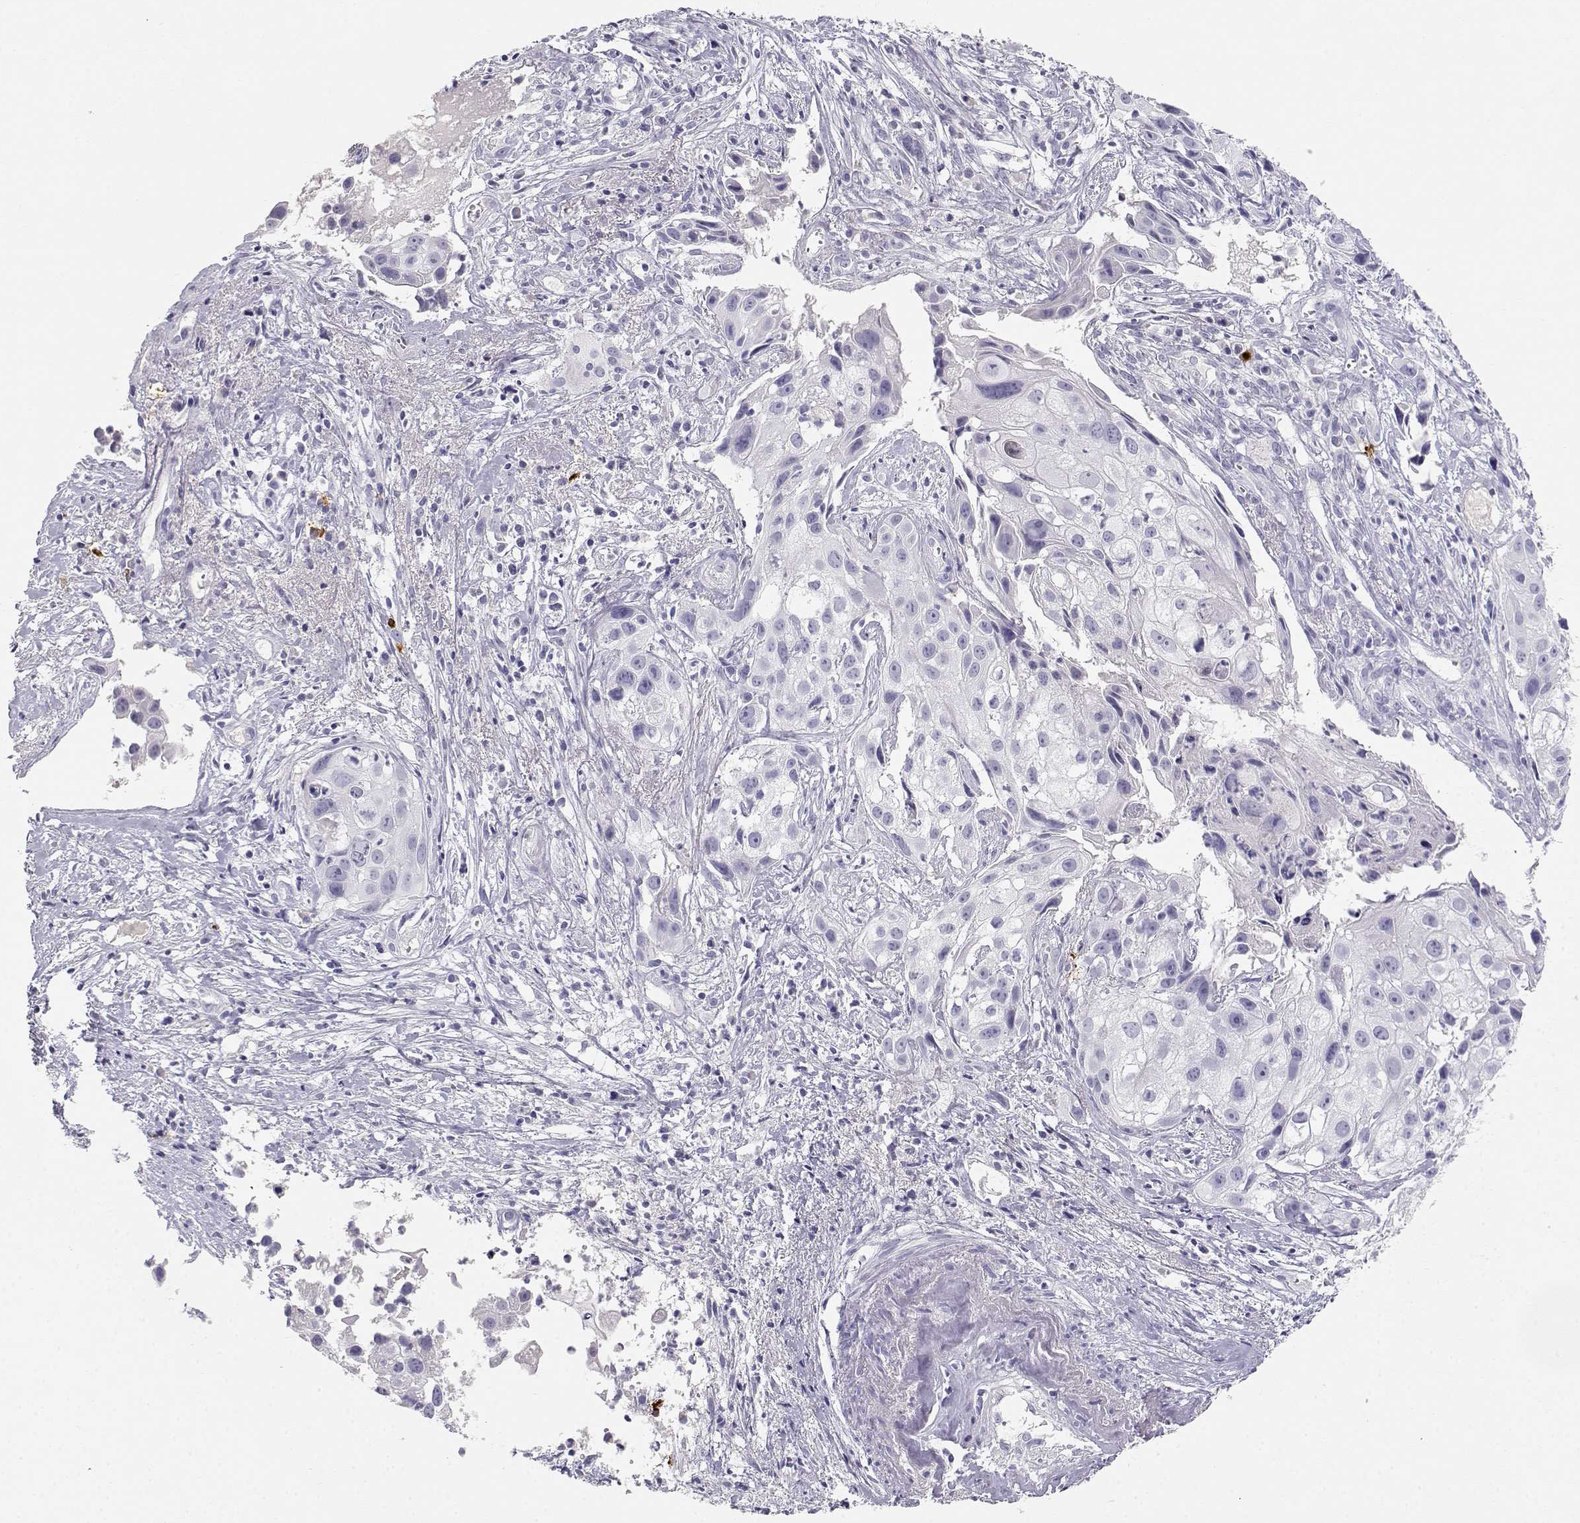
{"staining": {"intensity": "negative", "quantity": "none", "location": "none"}, "tissue": "cervical cancer", "cell_type": "Tumor cells", "image_type": "cancer", "snomed": [{"axis": "morphology", "description": "Squamous cell carcinoma, NOS"}, {"axis": "topography", "description": "Cervix"}], "caption": "An immunohistochemistry (IHC) micrograph of cervical cancer (squamous cell carcinoma) is shown. There is no staining in tumor cells of cervical cancer (squamous cell carcinoma). The staining was performed using DAB to visualize the protein expression in brown, while the nuclei were stained in blue with hematoxylin (Magnification: 20x).", "gene": "GPR174", "patient": {"sex": "female", "age": 53}}